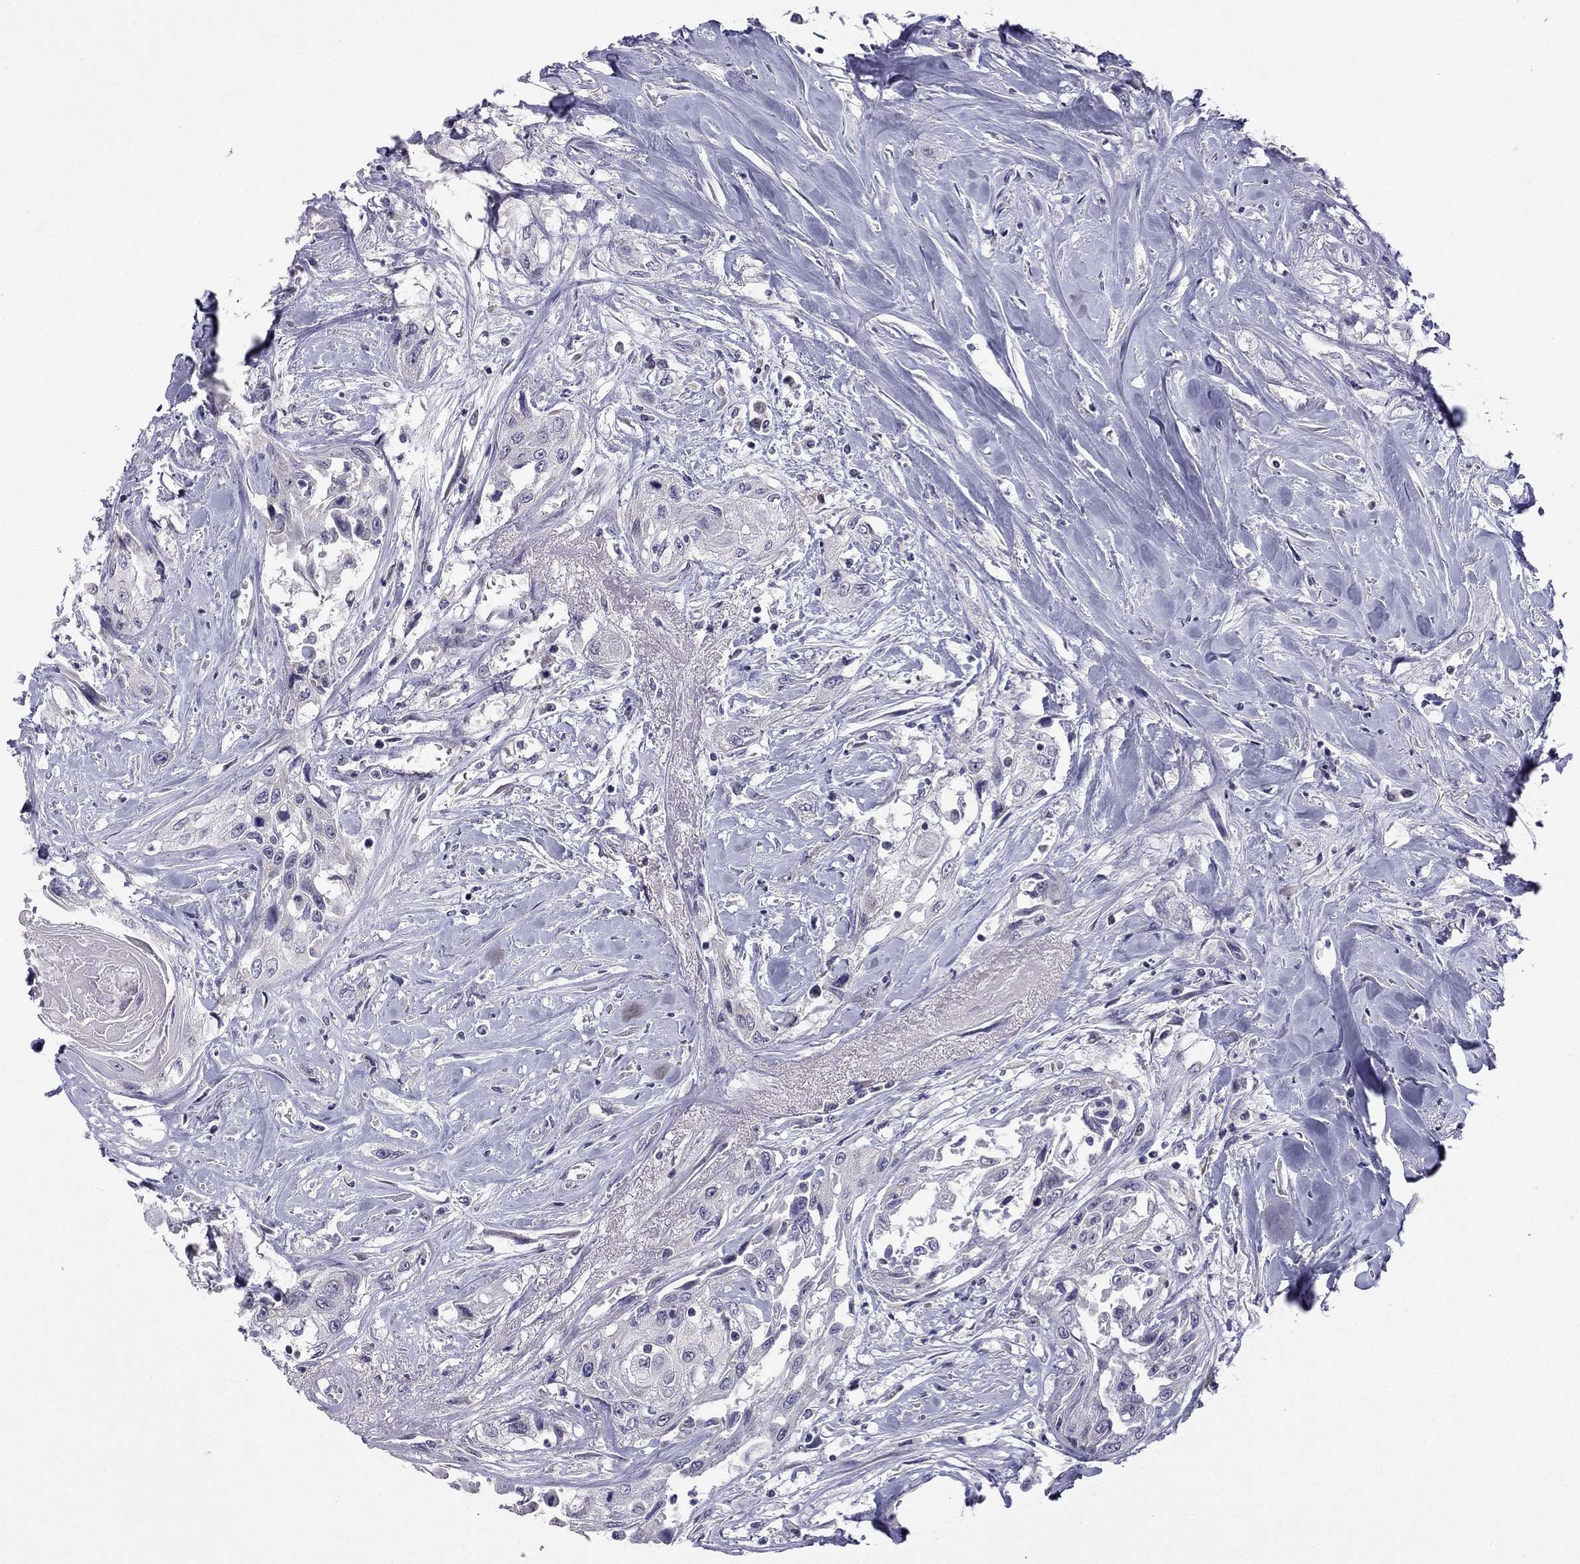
{"staining": {"intensity": "negative", "quantity": "none", "location": "none"}, "tissue": "head and neck cancer", "cell_type": "Tumor cells", "image_type": "cancer", "snomed": [{"axis": "morphology", "description": "Normal tissue, NOS"}, {"axis": "morphology", "description": "Squamous cell carcinoma, NOS"}, {"axis": "topography", "description": "Oral tissue"}, {"axis": "topography", "description": "Peripheral nerve tissue"}, {"axis": "topography", "description": "Head-Neck"}], "caption": "Tumor cells show no significant protein expression in head and neck cancer (squamous cell carcinoma). (Brightfield microscopy of DAB immunohistochemistry (IHC) at high magnification).", "gene": "C5orf49", "patient": {"sex": "female", "age": 59}}